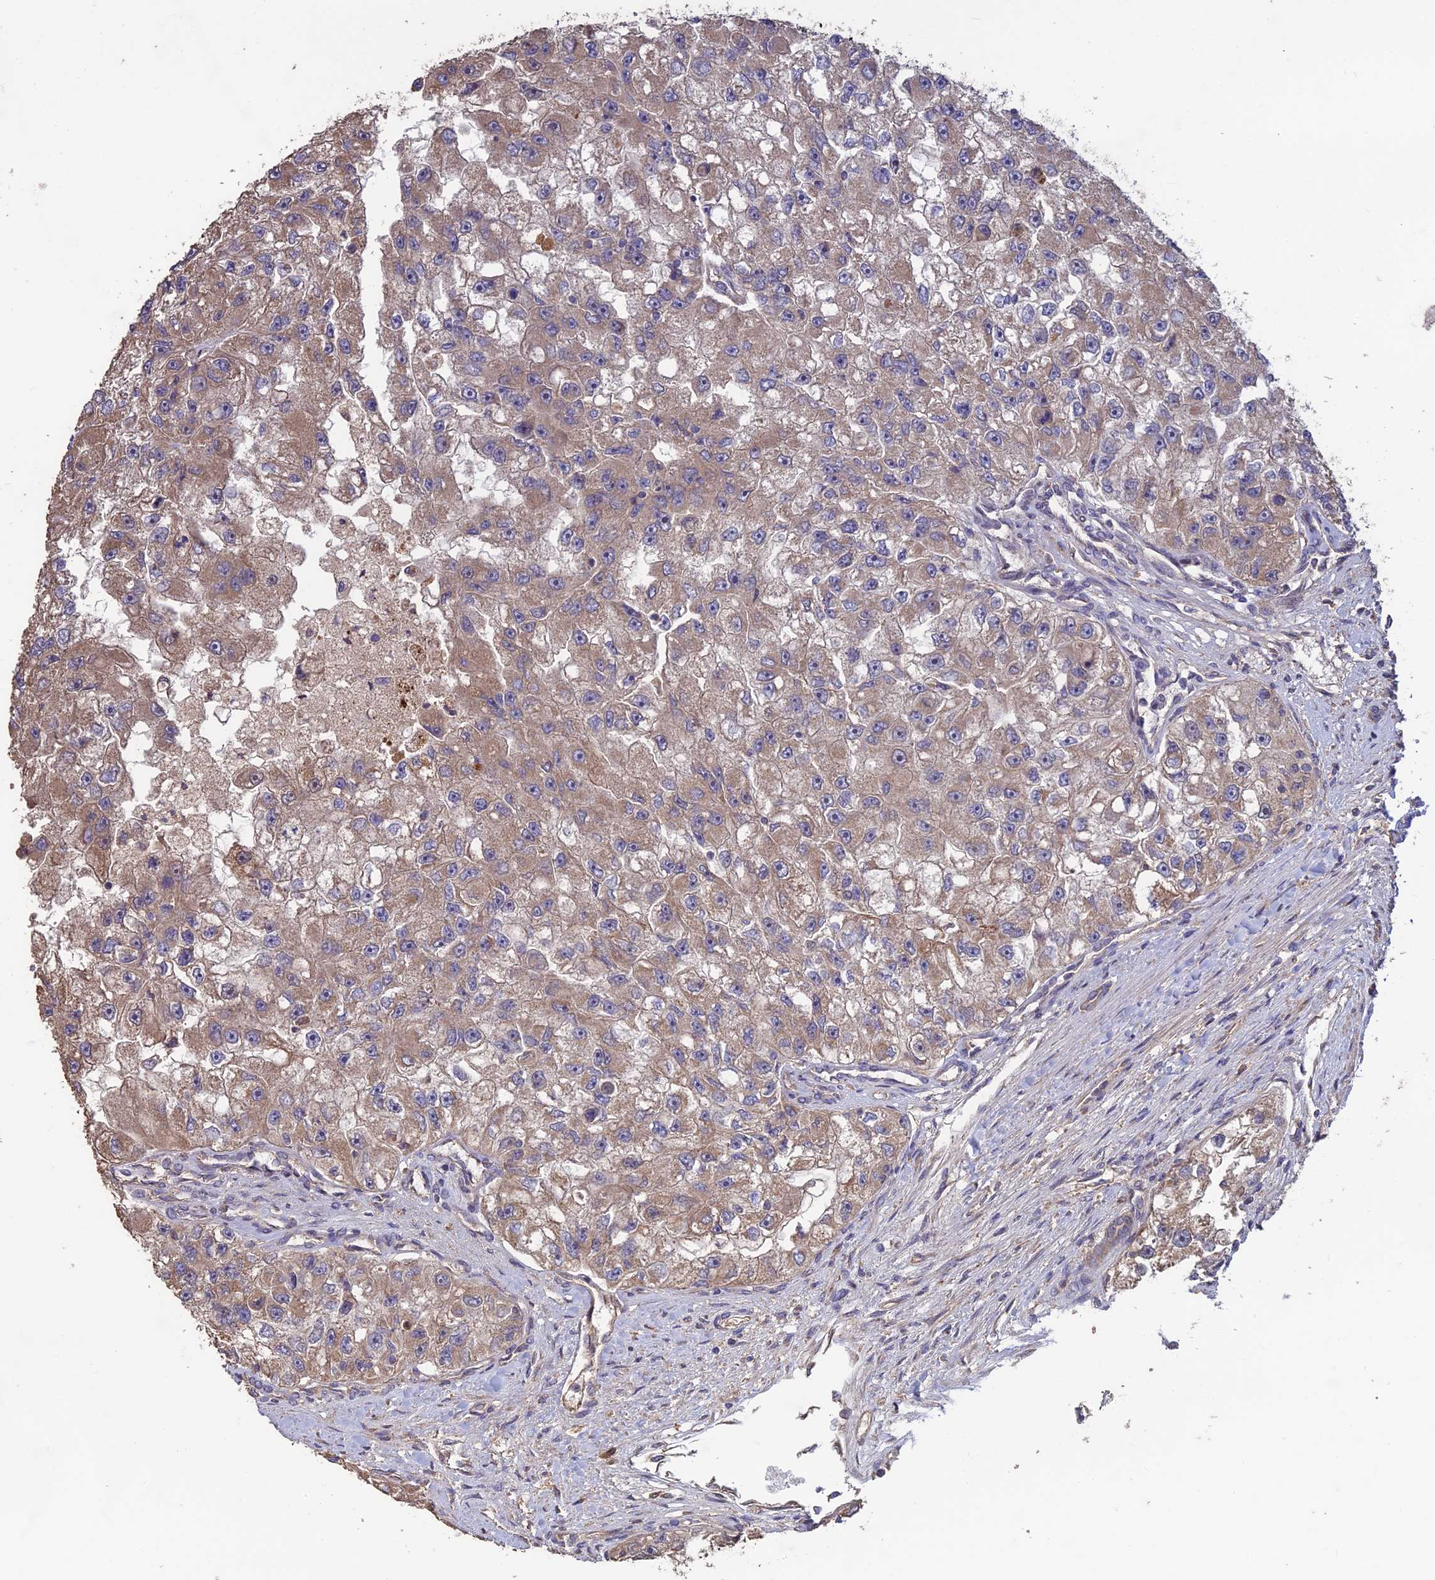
{"staining": {"intensity": "moderate", "quantity": ">75%", "location": "cytoplasmic/membranous"}, "tissue": "renal cancer", "cell_type": "Tumor cells", "image_type": "cancer", "snomed": [{"axis": "morphology", "description": "Adenocarcinoma, NOS"}, {"axis": "topography", "description": "Kidney"}], "caption": "This is an image of IHC staining of adenocarcinoma (renal), which shows moderate staining in the cytoplasmic/membranous of tumor cells.", "gene": "SHISA5", "patient": {"sex": "male", "age": 63}}